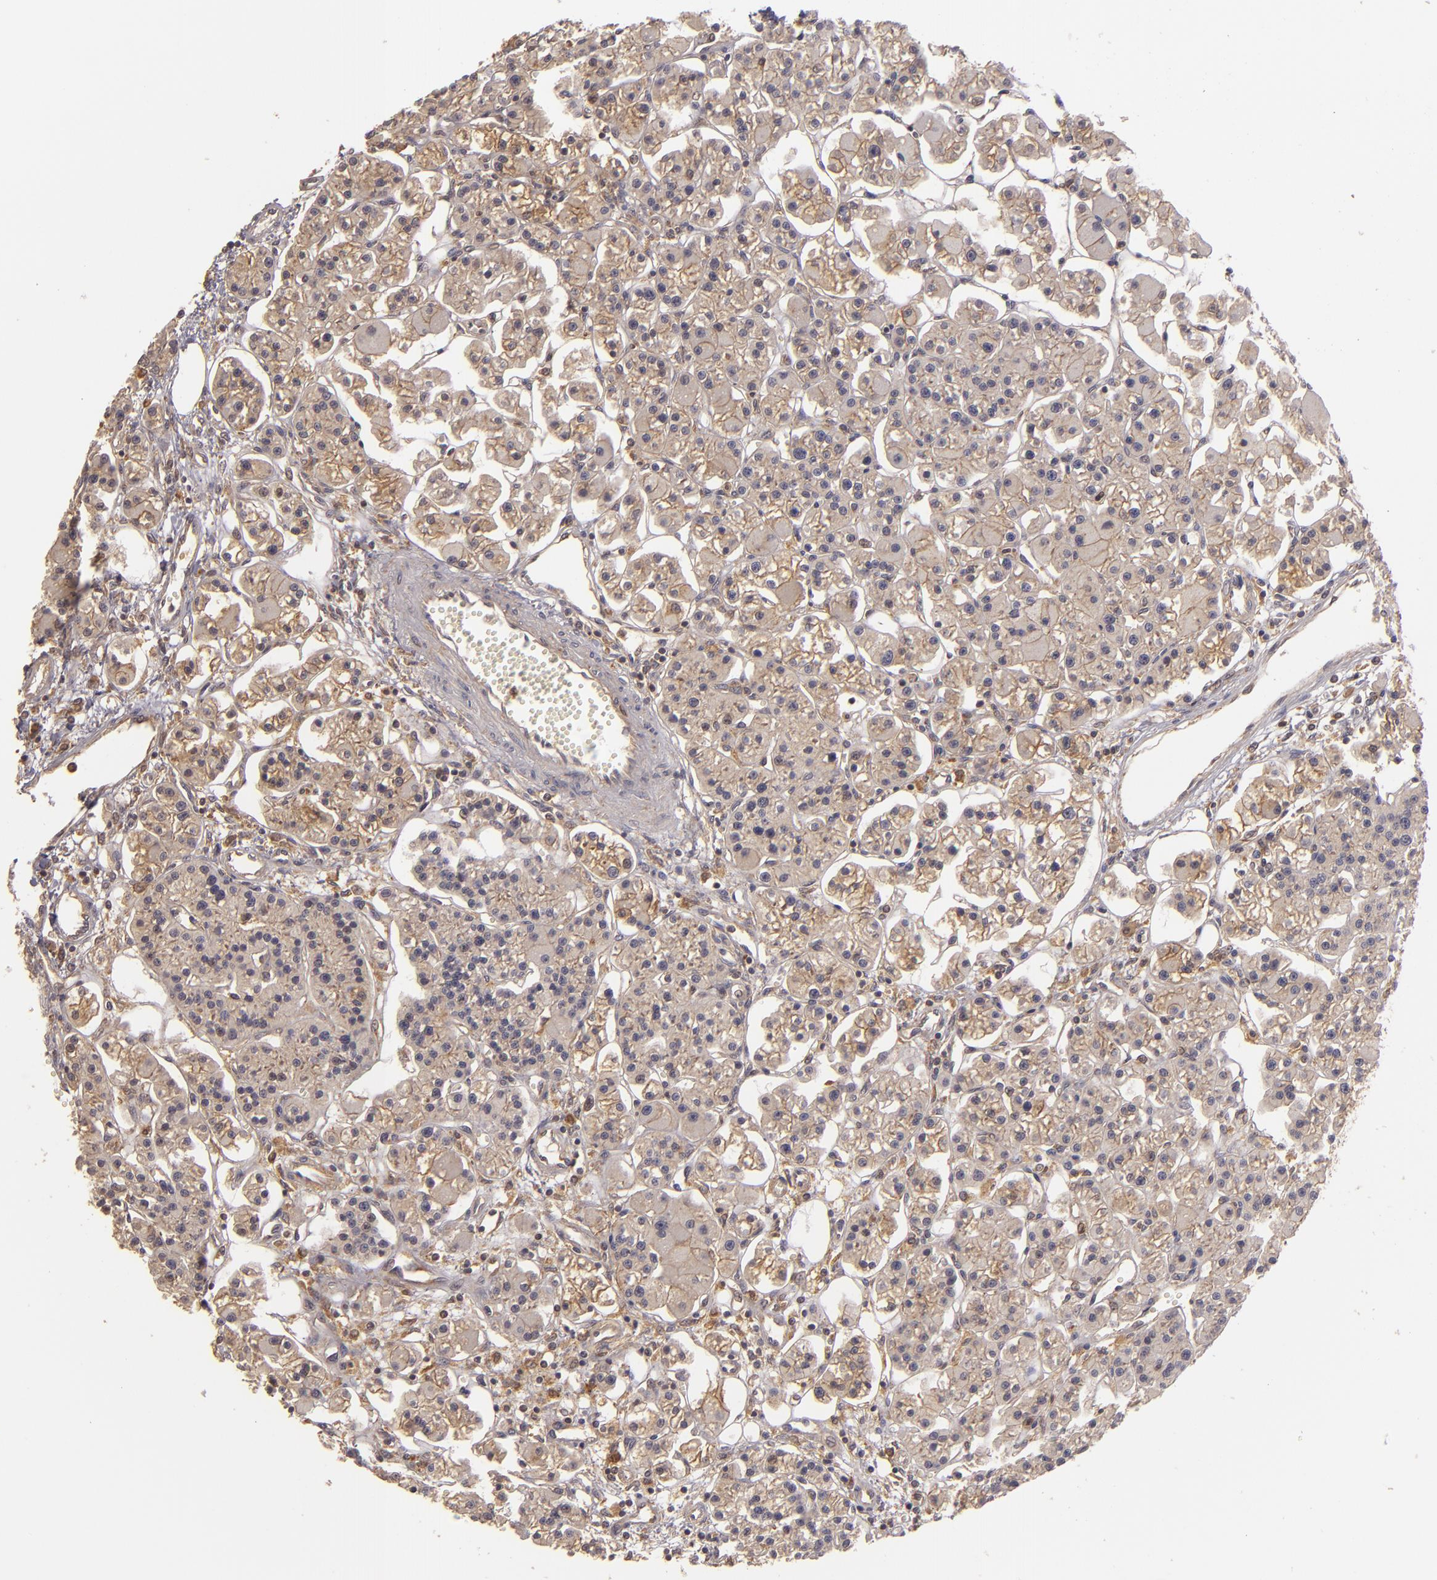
{"staining": {"intensity": "moderate", "quantity": ">75%", "location": "cytoplasmic/membranous"}, "tissue": "parathyroid gland", "cell_type": "Glandular cells", "image_type": "normal", "snomed": [{"axis": "morphology", "description": "Normal tissue, NOS"}, {"axis": "topography", "description": "Parathyroid gland"}], "caption": "Immunohistochemistry of unremarkable parathyroid gland shows medium levels of moderate cytoplasmic/membranous staining in approximately >75% of glandular cells. The staining was performed using DAB to visualize the protein expression in brown, while the nuclei were stained in blue with hematoxylin (Magnification: 20x).", "gene": "PRKCD", "patient": {"sex": "female", "age": 58}}